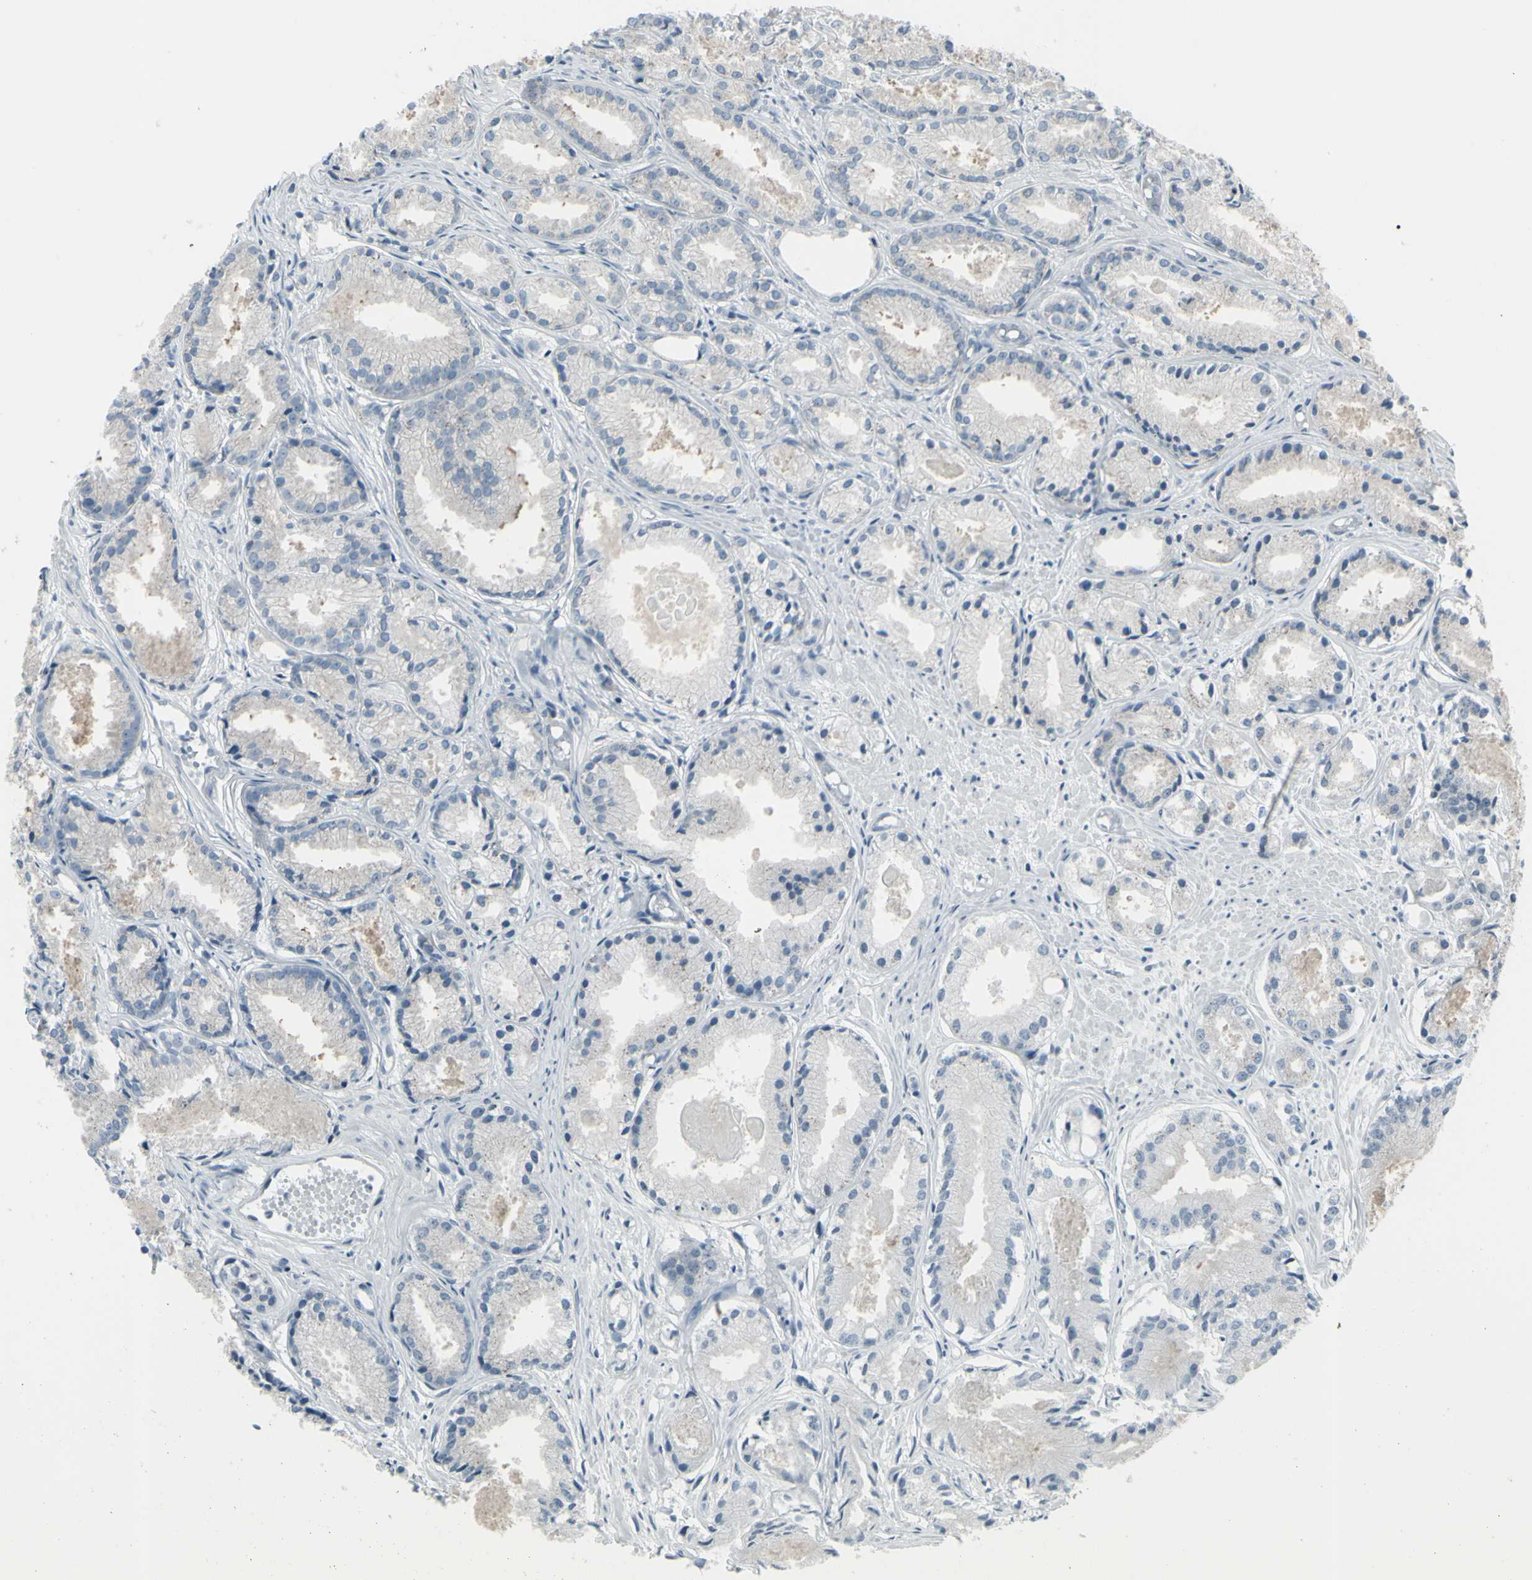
{"staining": {"intensity": "negative", "quantity": "none", "location": "none"}, "tissue": "prostate cancer", "cell_type": "Tumor cells", "image_type": "cancer", "snomed": [{"axis": "morphology", "description": "Adenocarcinoma, Low grade"}, {"axis": "topography", "description": "Prostate"}], "caption": "Immunohistochemical staining of prostate cancer exhibits no significant positivity in tumor cells.", "gene": "RAB3A", "patient": {"sex": "male", "age": 72}}